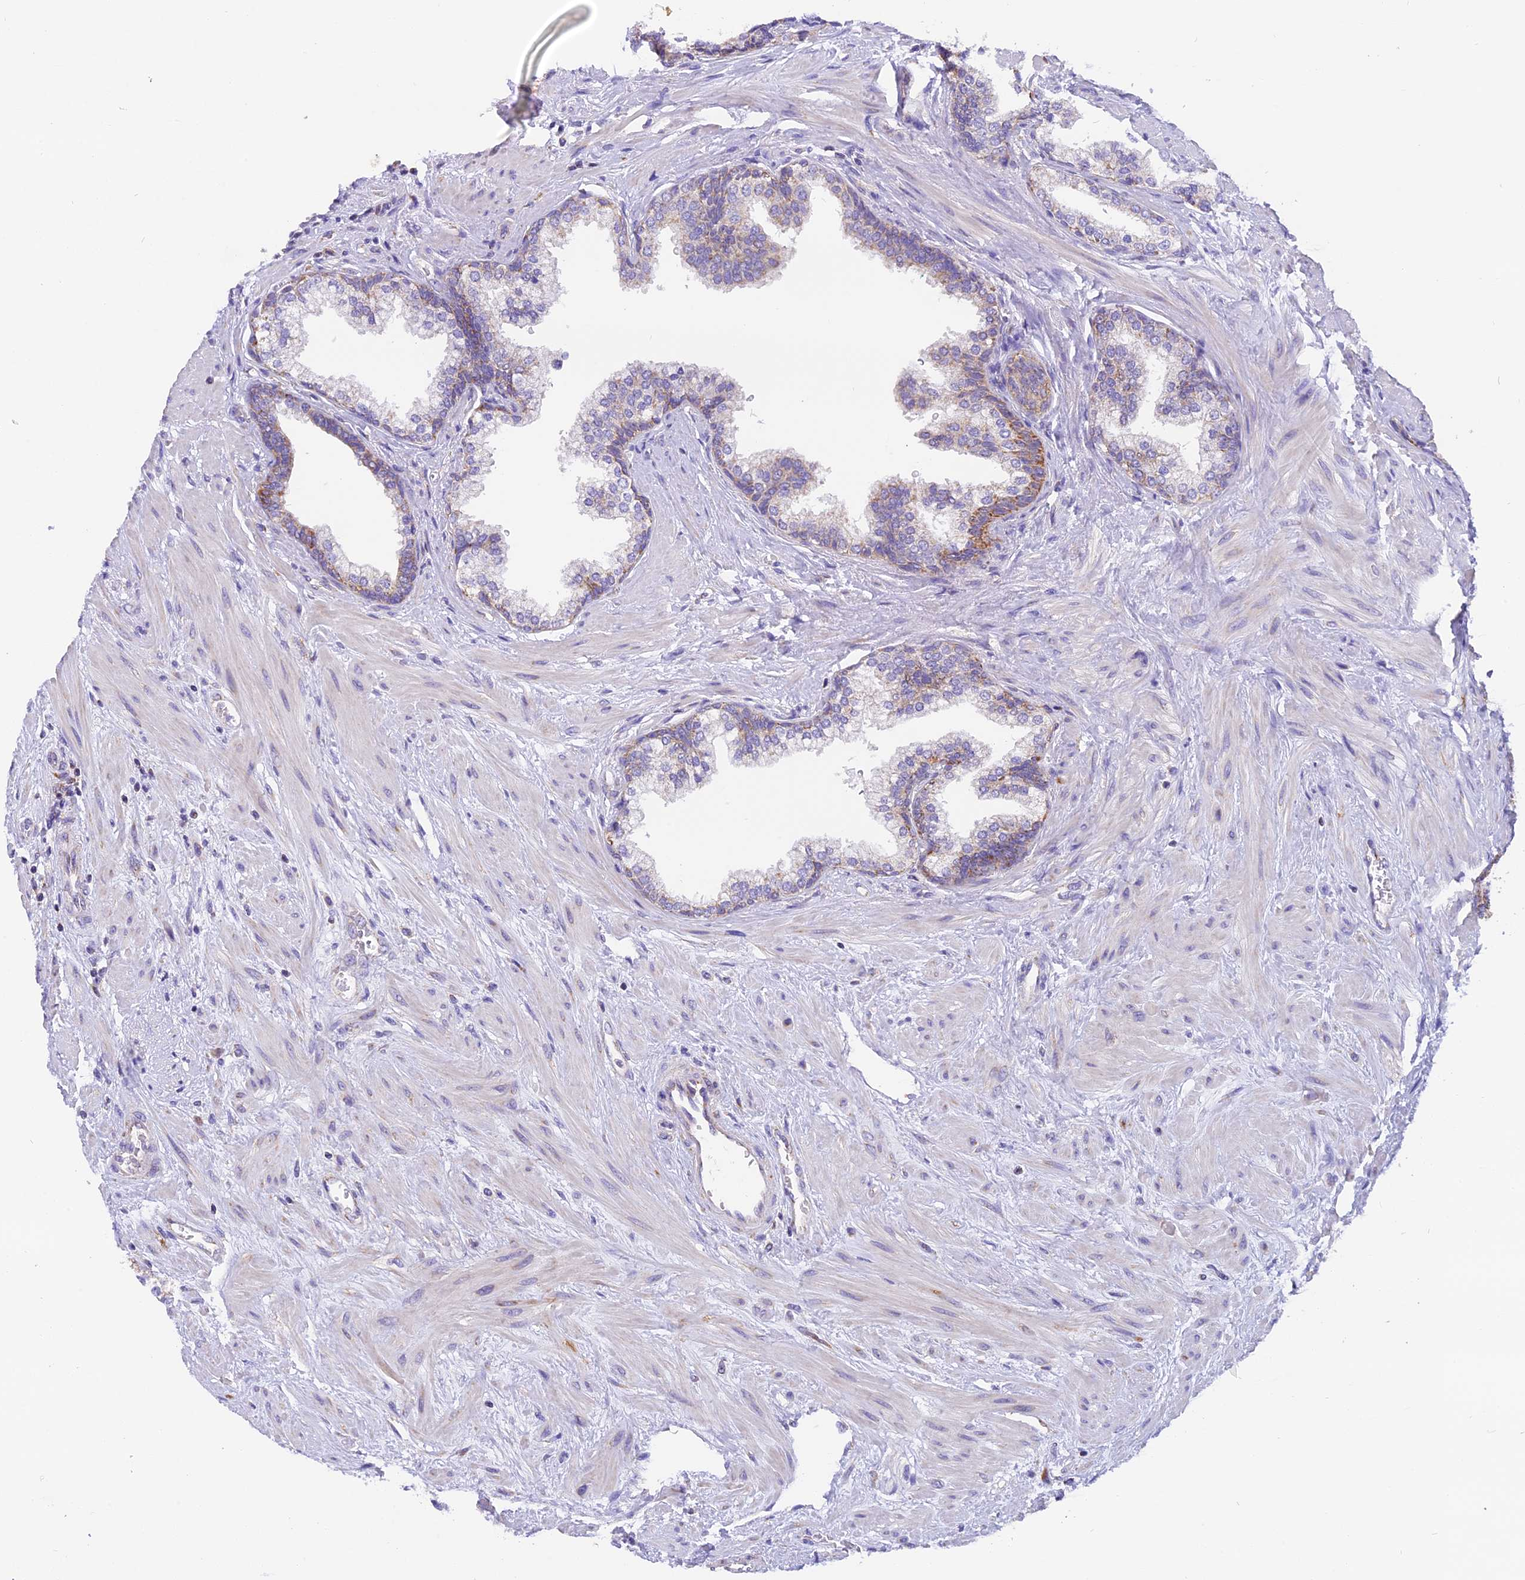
{"staining": {"intensity": "moderate", "quantity": "<25%", "location": "cytoplasmic/membranous"}, "tissue": "prostate", "cell_type": "Glandular cells", "image_type": "normal", "snomed": [{"axis": "morphology", "description": "Normal tissue, NOS"}, {"axis": "topography", "description": "Prostate"}], "caption": "Immunohistochemical staining of normal prostate demonstrates moderate cytoplasmic/membranous protein staining in approximately <25% of glandular cells.", "gene": "MGME1", "patient": {"sex": "male", "age": 57}}